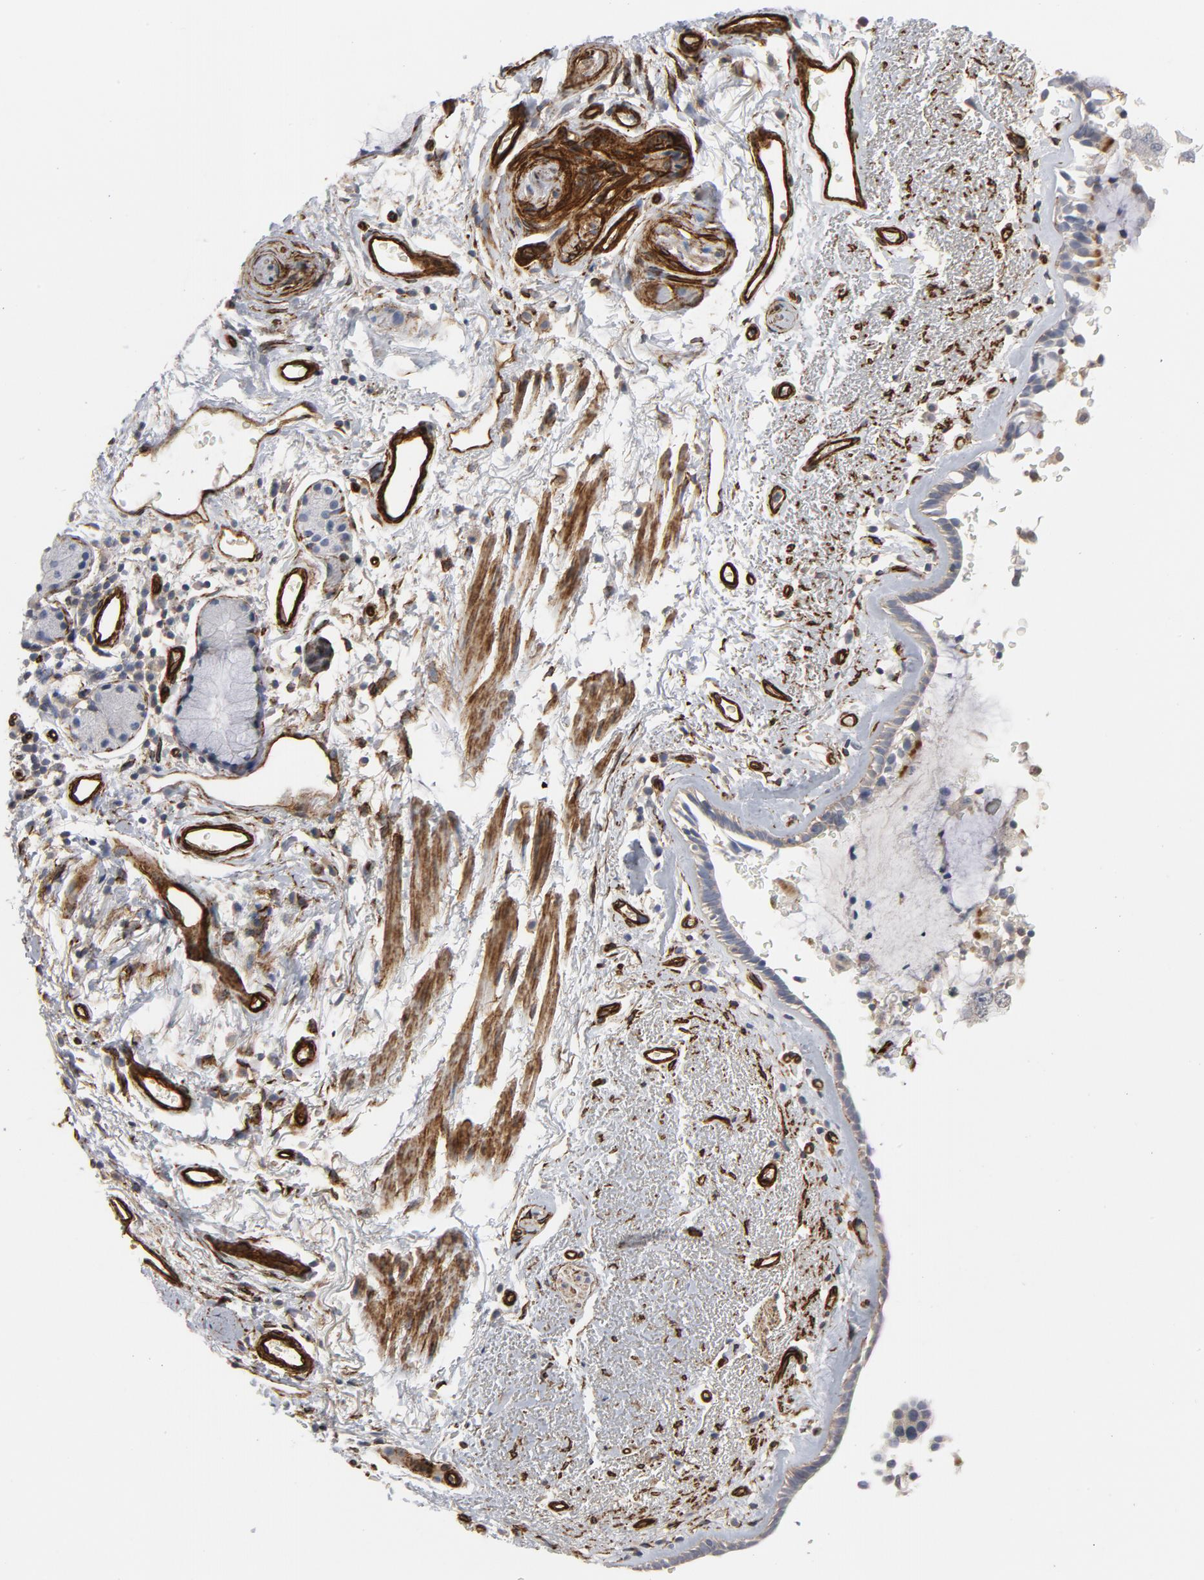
{"staining": {"intensity": "weak", "quantity": ">75%", "location": "cytoplasmic/membranous"}, "tissue": "bronchus", "cell_type": "Respiratory epithelial cells", "image_type": "normal", "snomed": [{"axis": "morphology", "description": "Normal tissue, NOS"}, {"axis": "morphology", "description": "Adenocarcinoma, NOS"}, {"axis": "topography", "description": "Bronchus"}, {"axis": "topography", "description": "Lung"}], "caption": "Respiratory epithelial cells exhibit weak cytoplasmic/membranous staining in approximately >75% of cells in unremarkable bronchus. The staining was performed using DAB (3,3'-diaminobenzidine), with brown indicating positive protein expression. Nuclei are stained blue with hematoxylin.", "gene": "GNG2", "patient": {"sex": "male", "age": 71}}